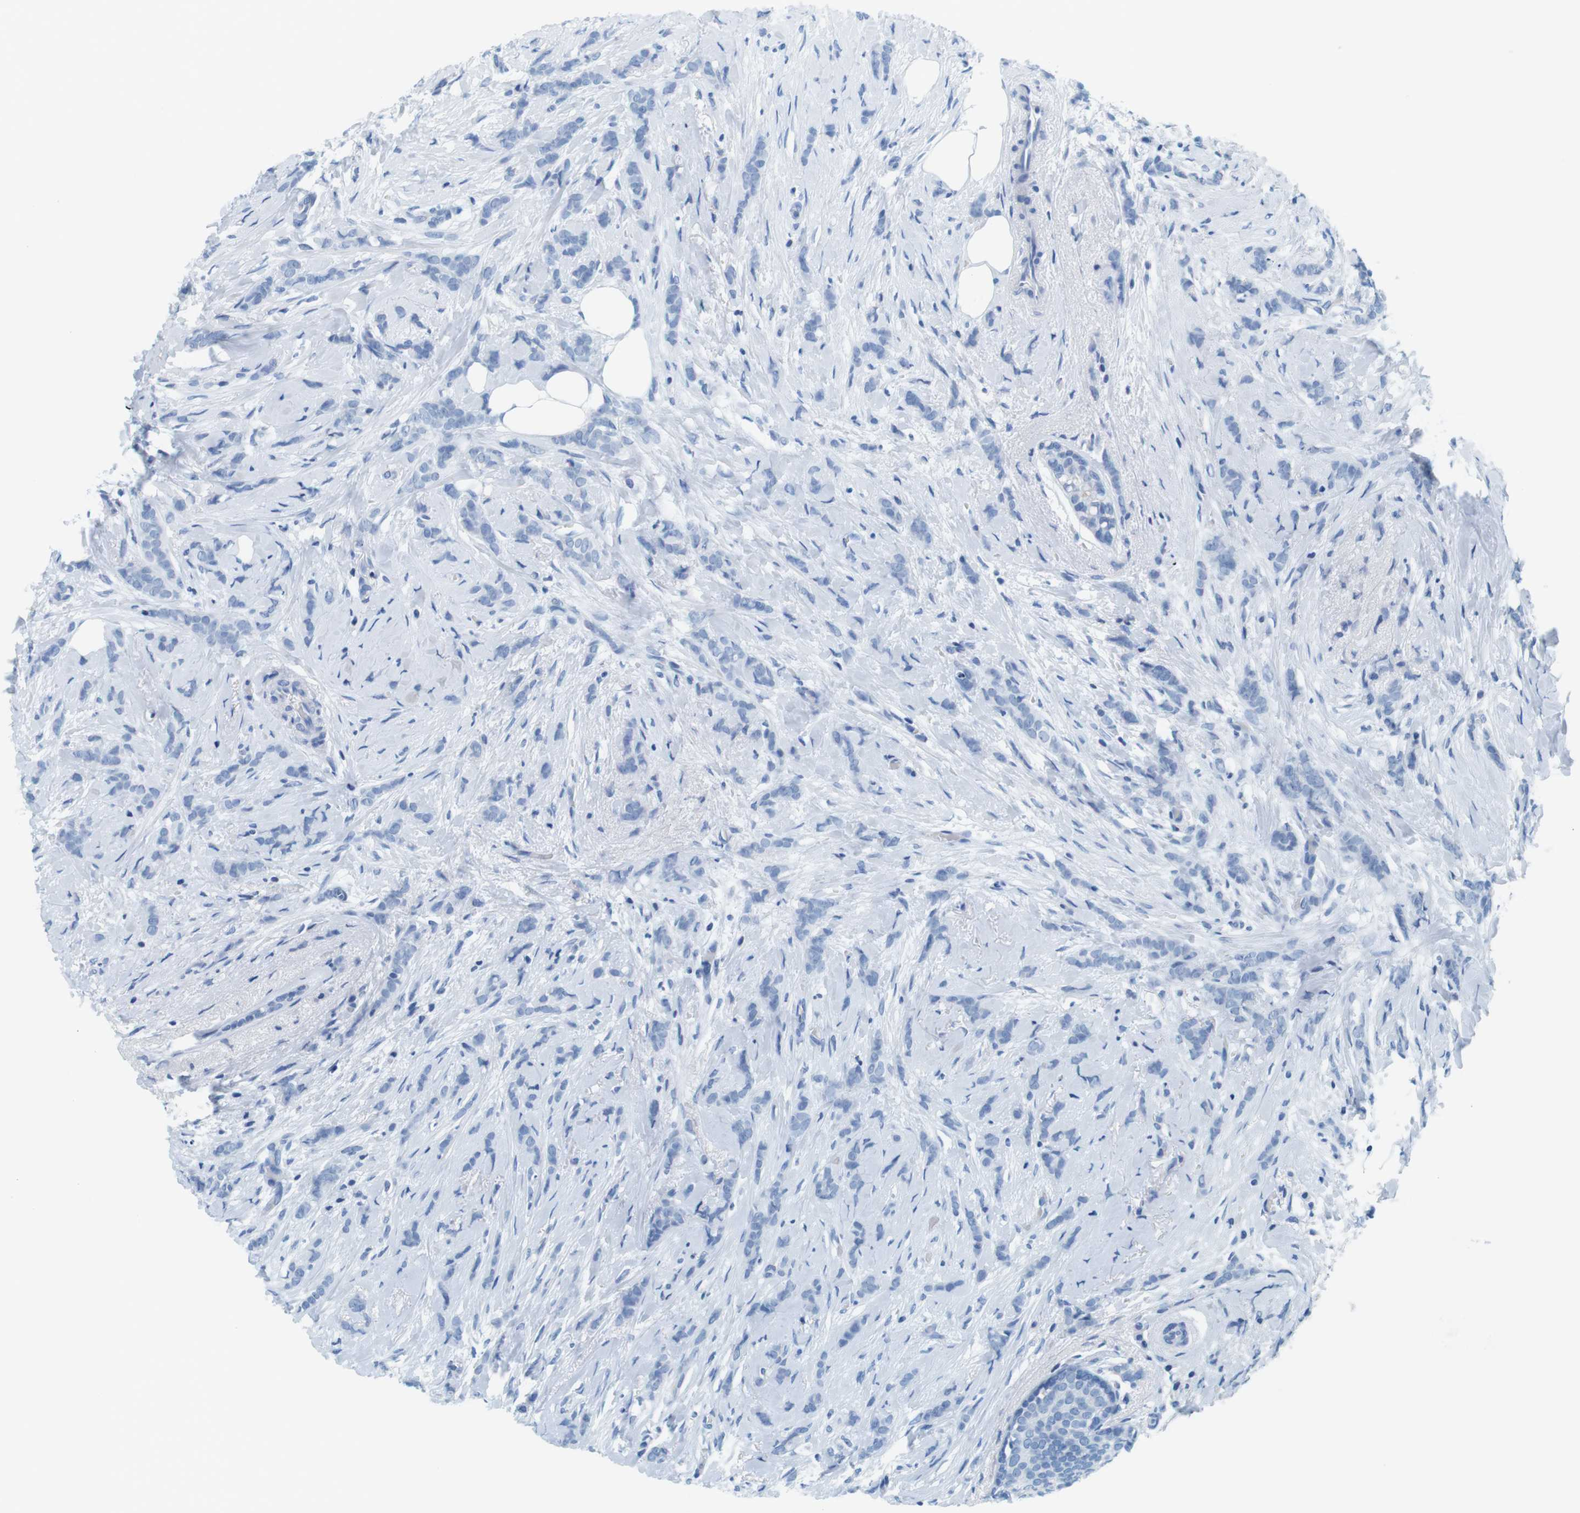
{"staining": {"intensity": "negative", "quantity": "none", "location": "none"}, "tissue": "breast cancer", "cell_type": "Tumor cells", "image_type": "cancer", "snomed": [{"axis": "morphology", "description": "Lobular carcinoma, in situ"}, {"axis": "morphology", "description": "Lobular carcinoma"}, {"axis": "topography", "description": "Breast"}], "caption": "This is a micrograph of immunohistochemistry staining of lobular carcinoma (breast), which shows no expression in tumor cells.", "gene": "CYP2C9", "patient": {"sex": "female", "age": 41}}